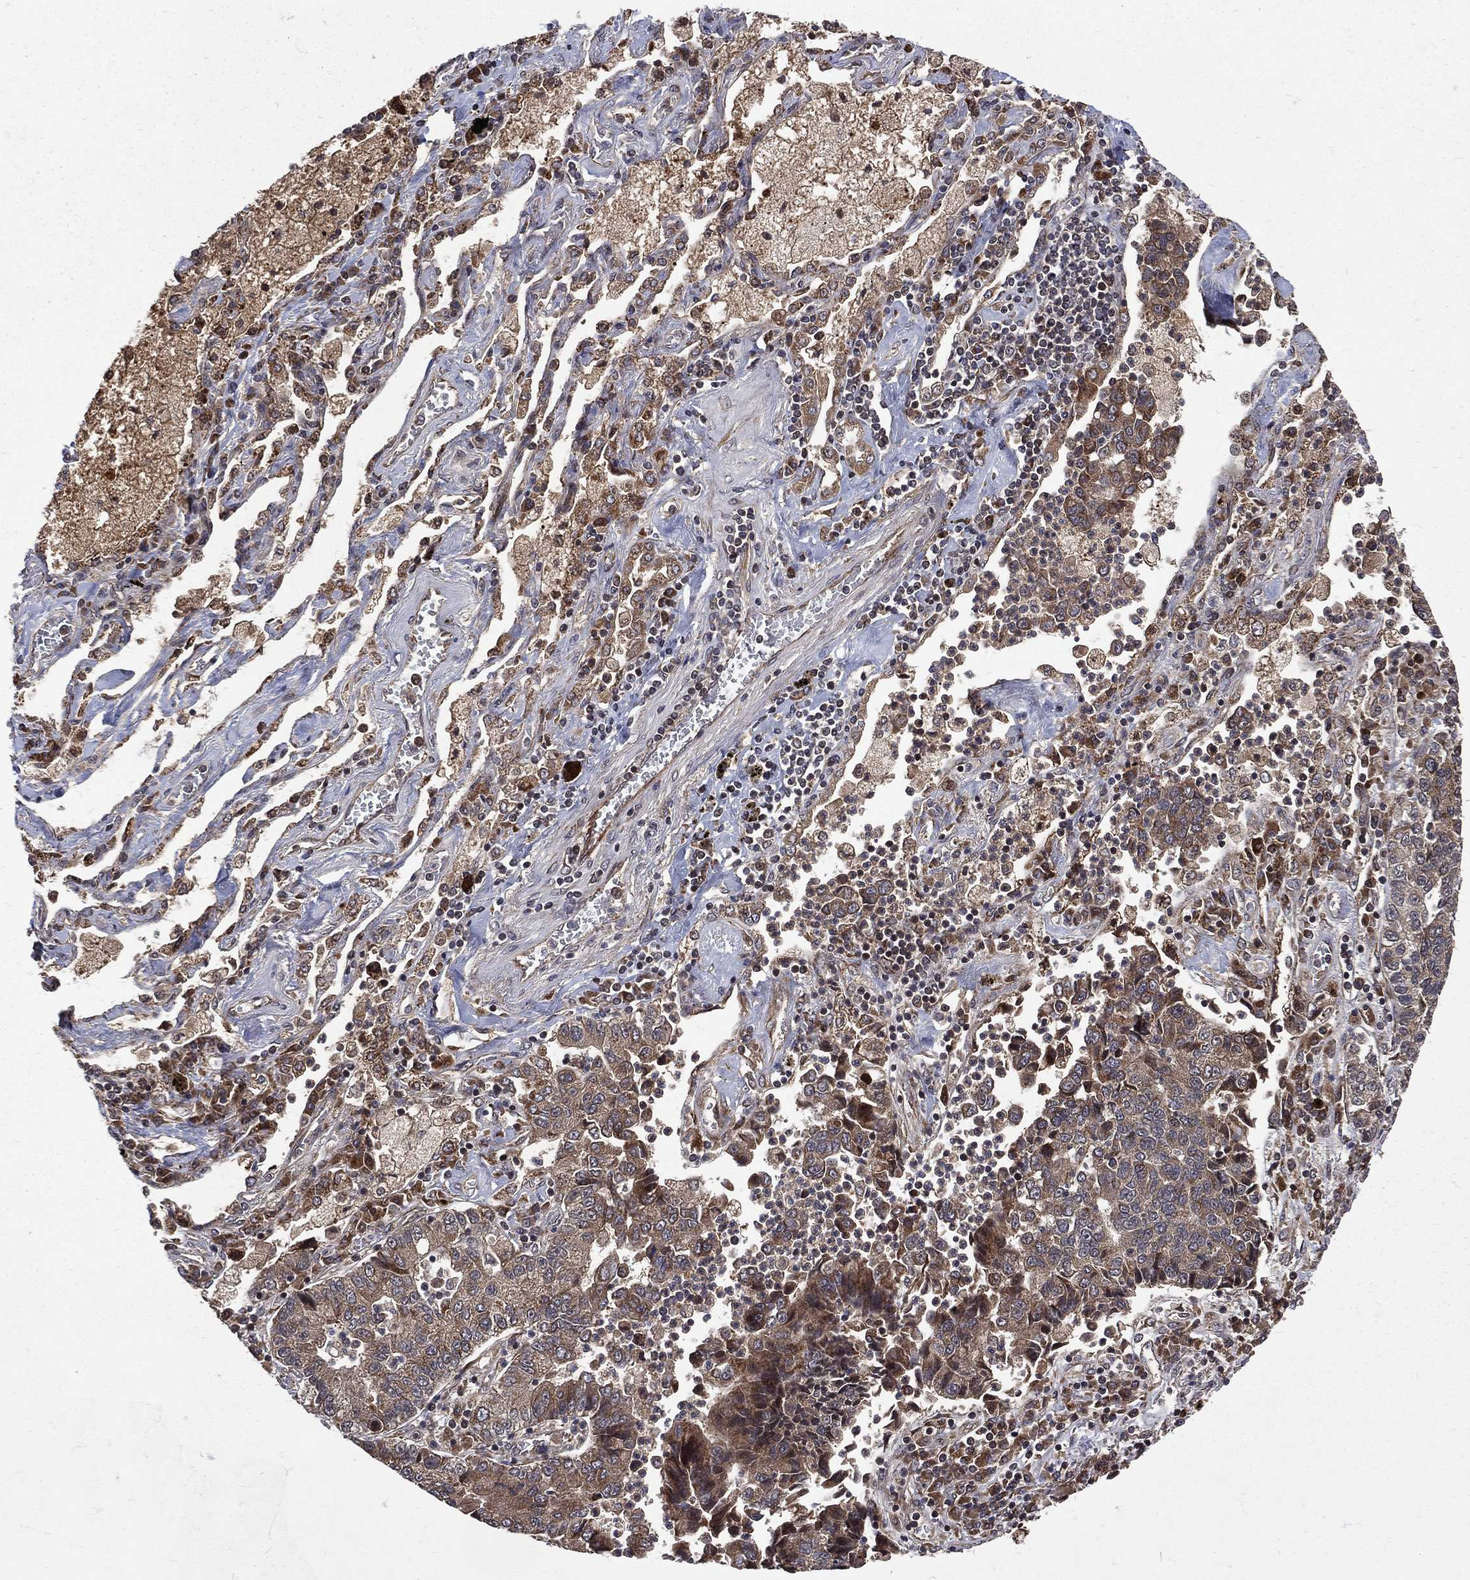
{"staining": {"intensity": "moderate", "quantity": "25%-75%", "location": "cytoplasmic/membranous"}, "tissue": "lung cancer", "cell_type": "Tumor cells", "image_type": "cancer", "snomed": [{"axis": "morphology", "description": "Adenocarcinoma, NOS"}, {"axis": "topography", "description": "Lung"}], "caption": "This photomicrograph displays lung adenocarcinoma stained with immunohistochemistry to label a protein in brown. The cytoplasmic/membranous of tumor cells show moderate positivity for the protein. Nuclei are counter-stained blue.", "gene": "RAB11FIP4", "patient": {"sex": "female", "age": 57}}